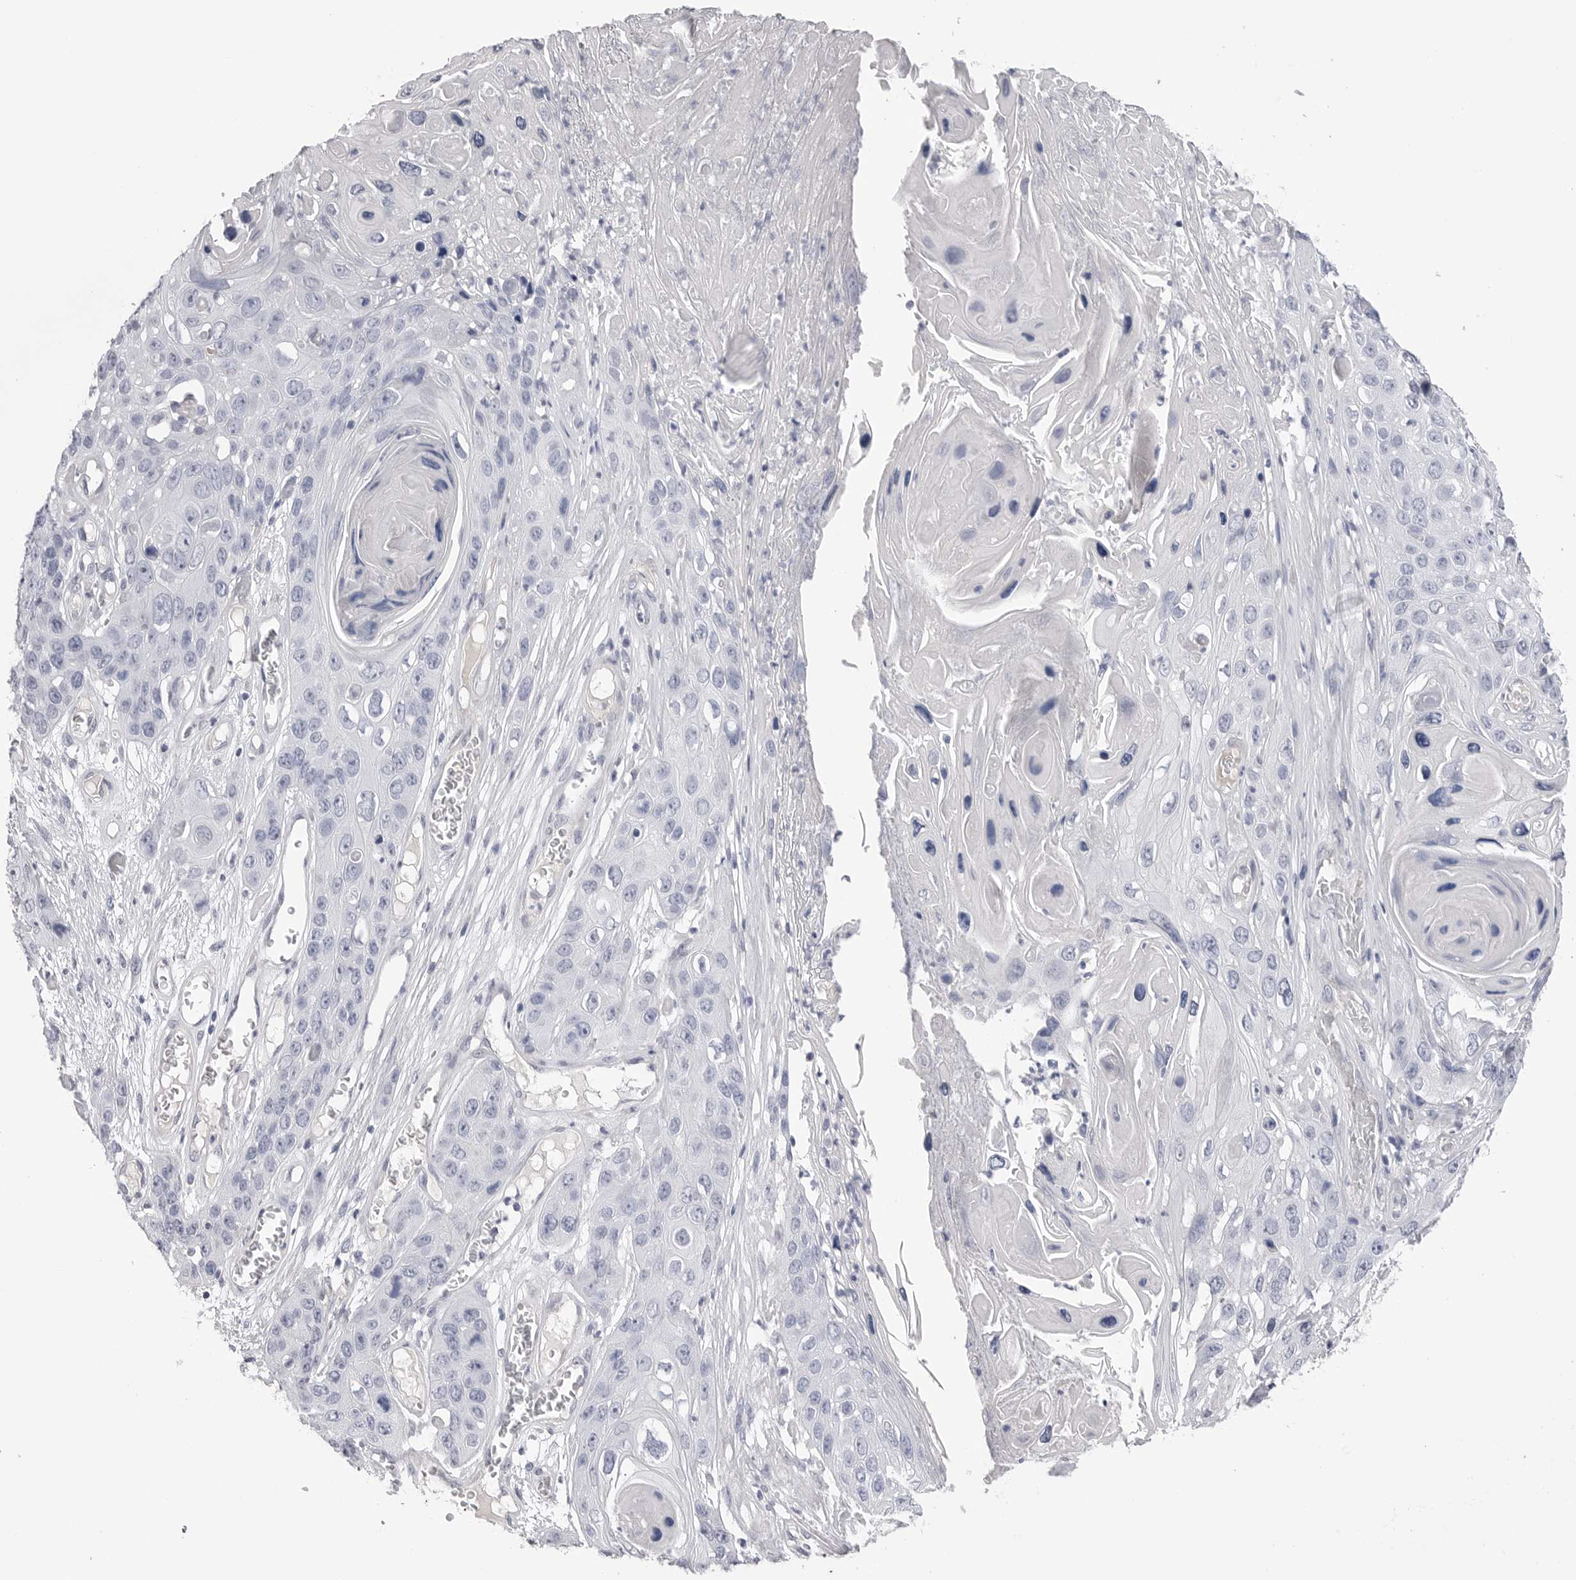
{"staining": {"intensity": "negative", "quantity": "none", "location": "none"}, "tissue": "skin cancer", "cell_type": "Tumor cells", "image_type": "cancer", "snomed": [{"axis": "morphology", "description": "Squamous cell carcinoma, NOS"}, {"axis": "topography", "description": "Skin"}], "caption": "A micrograph of squamous cell carcinoma (skin) stained for a protein displays no brown staining in tumor cells.", "gene": "DLGAP3", "patient": {"sex": "male", "age": 55}}